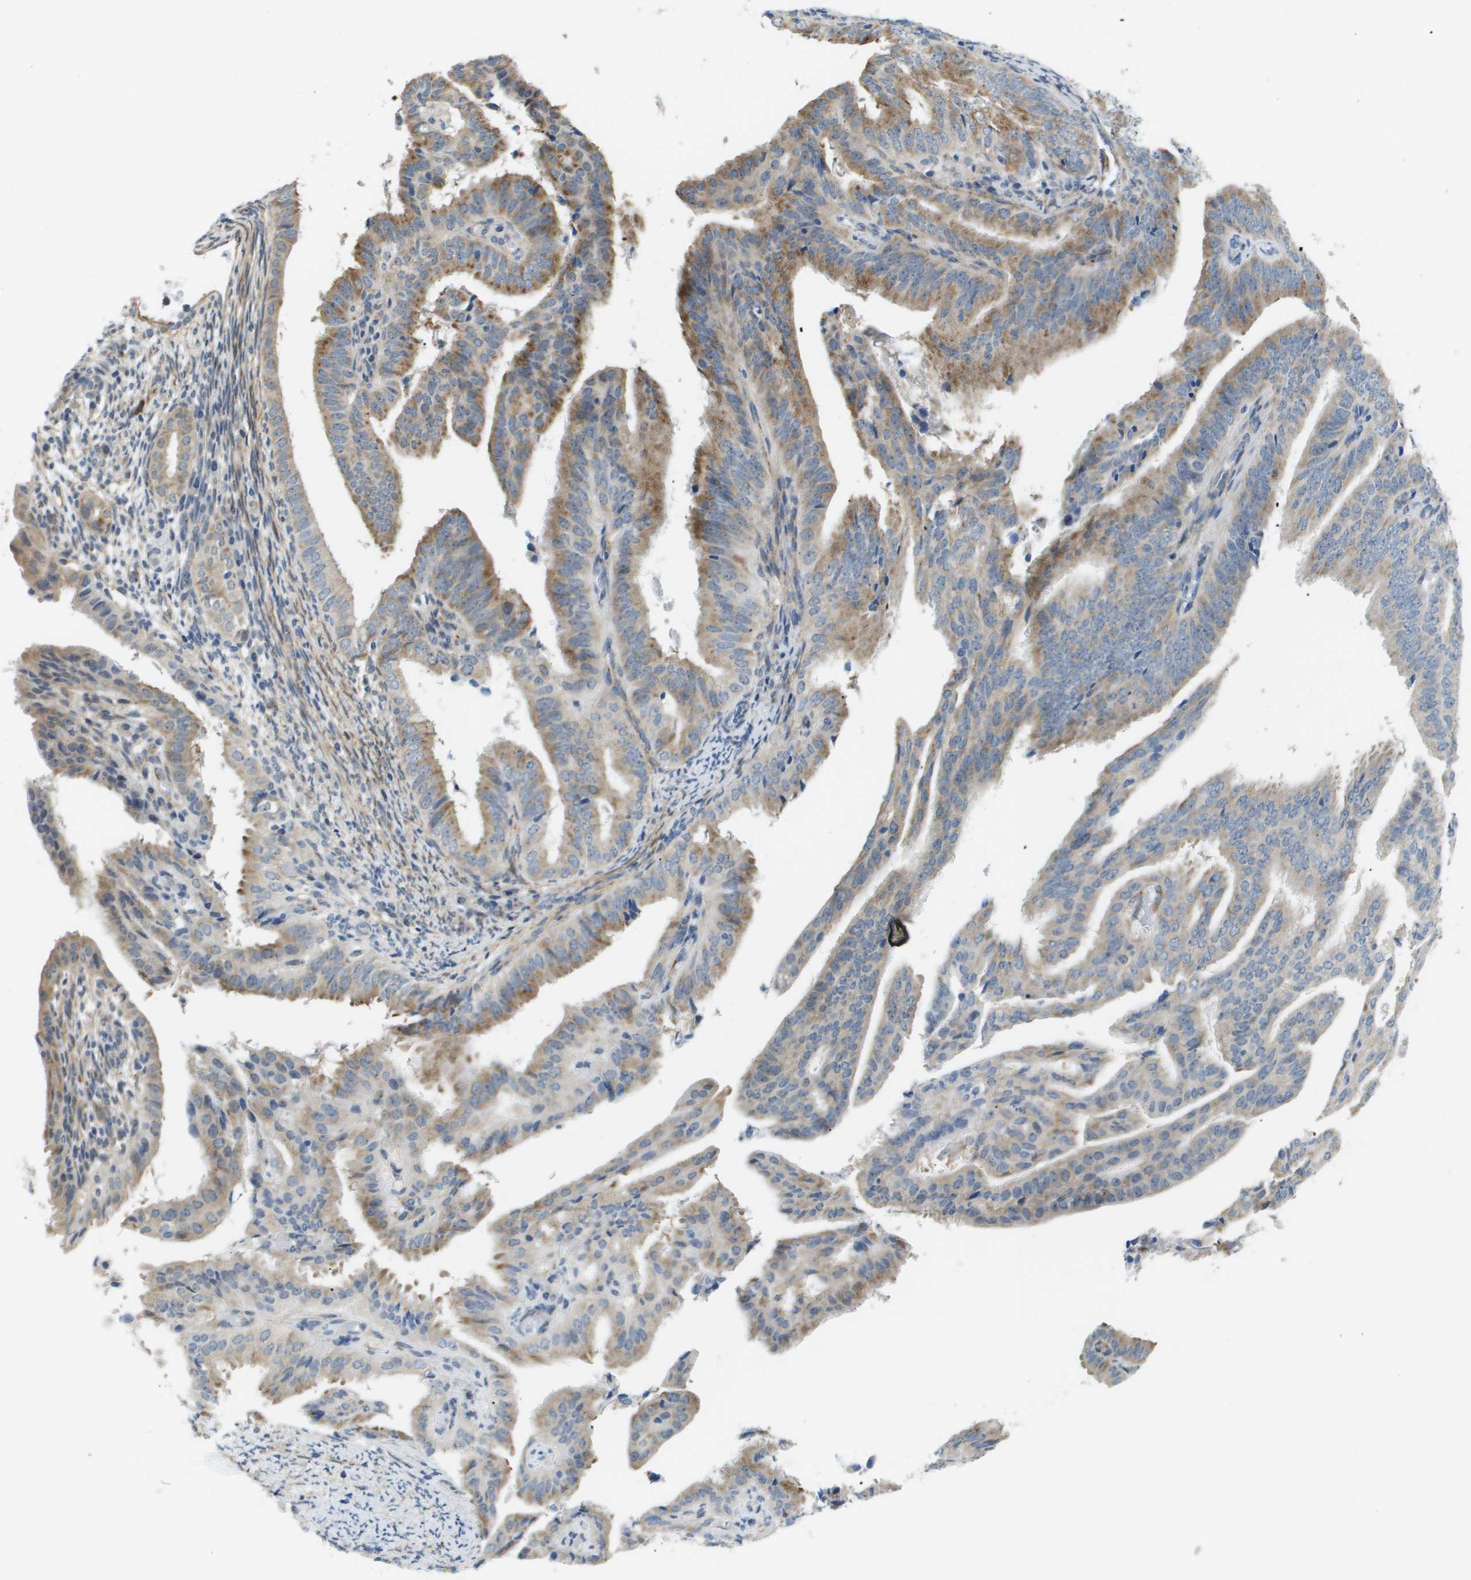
{"staining": {"intensity": "moderate", "quantity": "25%-75%", "location": "cytoplasmic/membranous"}, "tissue": "endometrial cancer", "cell_type": "Tumor cells", "image_type": "cancer", "snomed": [{"axis": "morphology", "description": "Adenocarcinoma, NOS"}, {"axis": "topography", "description": "Endometrium"}], "caption": "High-power microscopy captured an immunohistochemistry image of endometrial adenocarcinoma, revealing moderate cytoplasmic/membranous staining in about 25%-75% of tumor cells.", "gene": "OTUD5", "patient": {"sex": "female", "age": 58}}